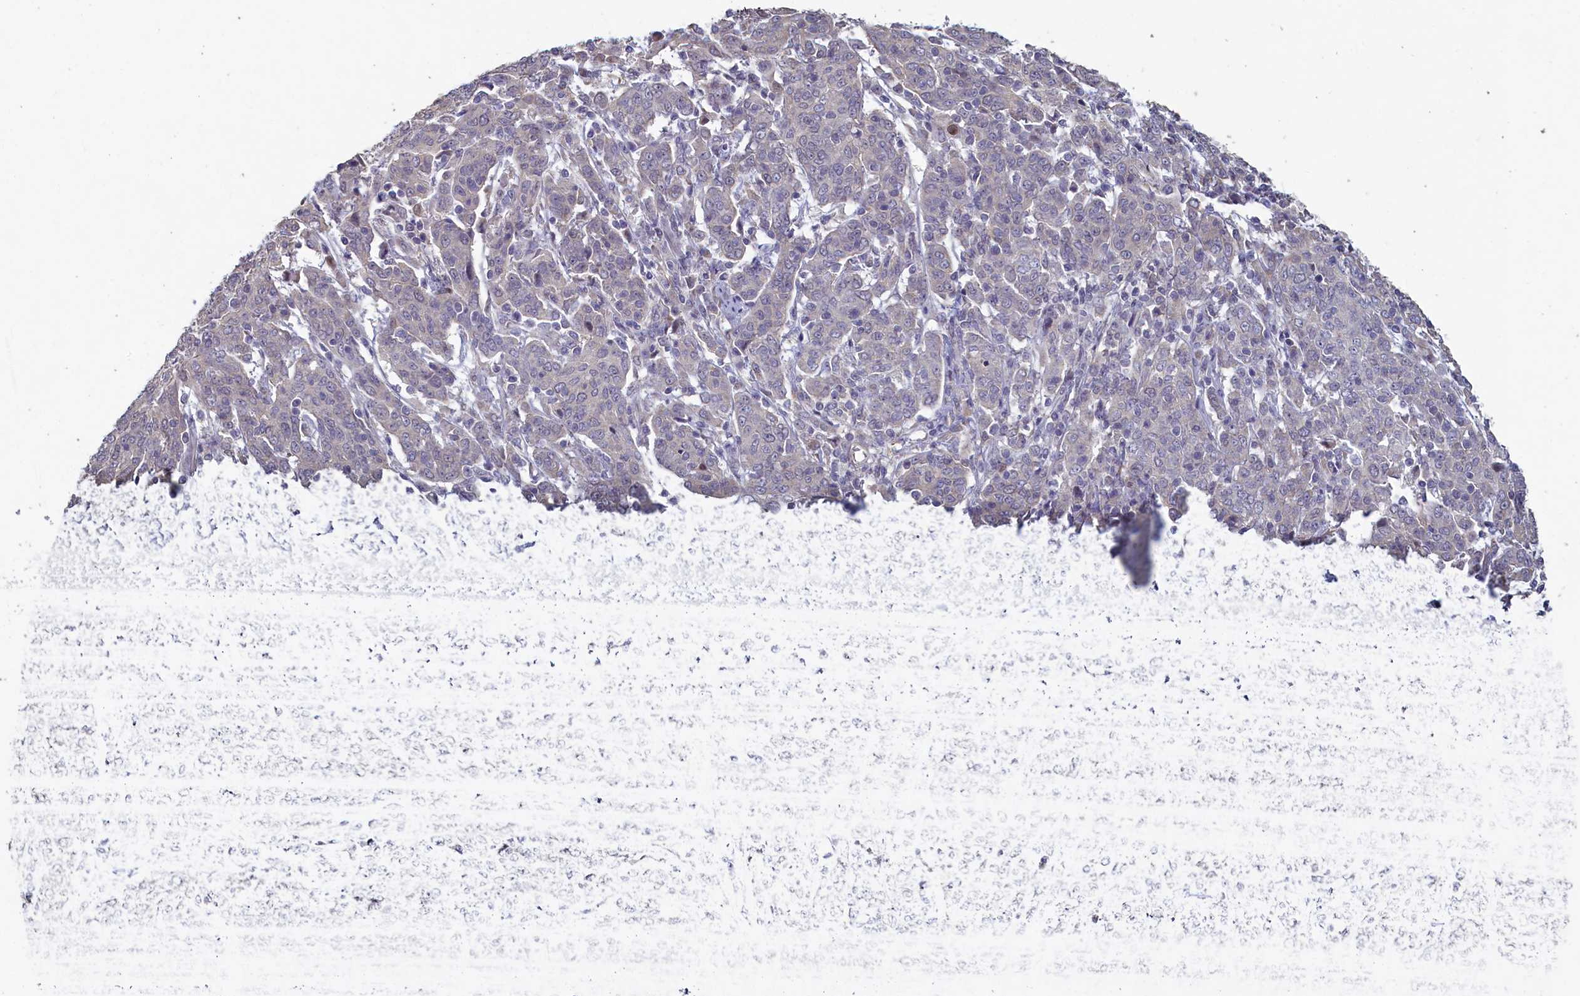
{"staining": {"intensity": "negative", "quantity": "none", "location": "none"}, "tissue": "cervical cancer", "cell_type": "Tumor cells", "image_type": "cancer", "snomed": [{"axis": "morphology", "description": "Squamous cell carcinoma, NOS"}, {"axis": "topography", "description": "Cervix"}], "caption": "An IHC micrograph of squamous cell carcinoma (cervical) is shown. There is no staining in tumor cells of squamous cell carcinoma (cervical).", "gene": "DIXDC1", "patient": {"sex": "female", "age": 67}}